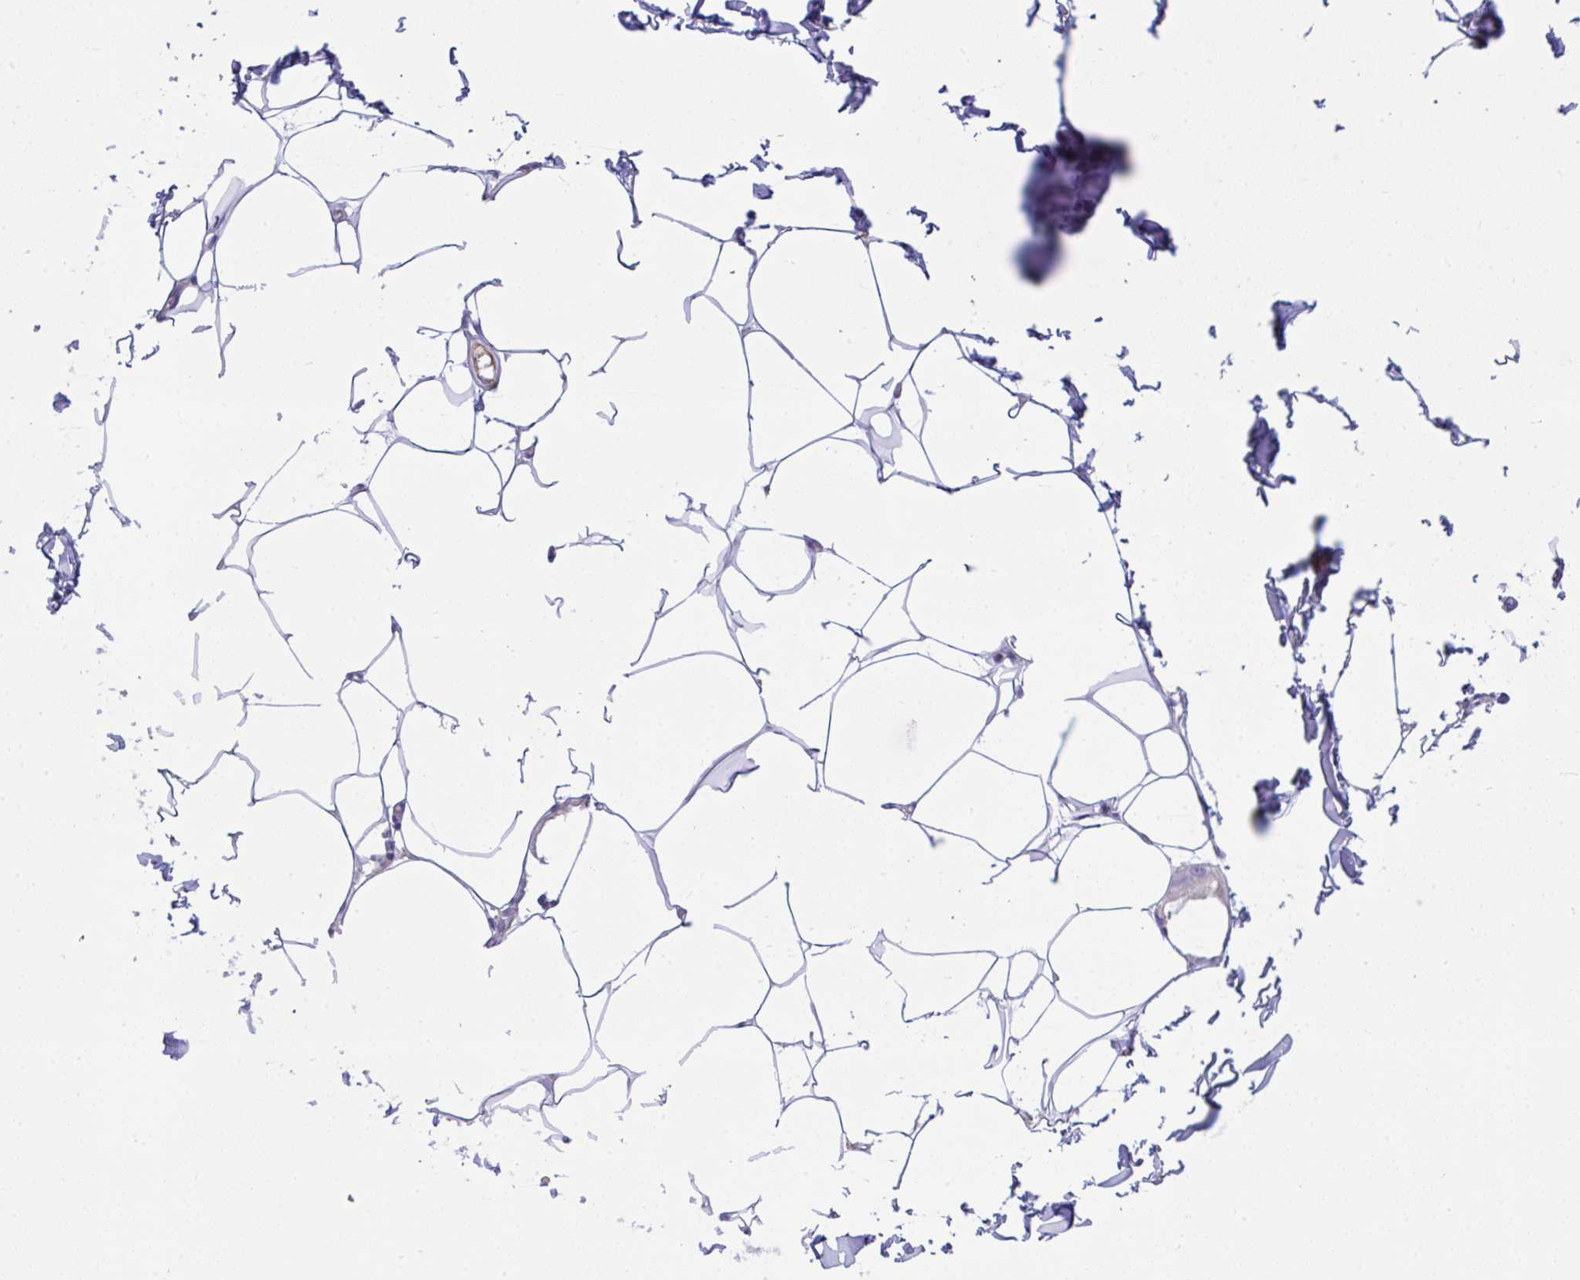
{"staining": {"intensity": "negative", "quantity": "none", "location": "none"}, "tissue": "adipose tissue", "cell_type": "Adipocytes", "image_type": "normal", "snomed": [{"axis": "morphology", "description": "Normal tissue, NOS"}, {"axis": "topography", "description": "Skin"}, {"axis": "topography", "description": "Peripheral nerve tissue"}], "caption": "Protein analysis of benign adipose tissue reveals no significant staining in adipocytes. (Stains: DAB (3,3'-diaminobenzidine) immunohistochemistry with hematoxylin counter stain, Microscopy: brightfield microscopy at high magnification).", "gene": "PLA2G12B", "patient": {"sex": "female", "age": 45}}